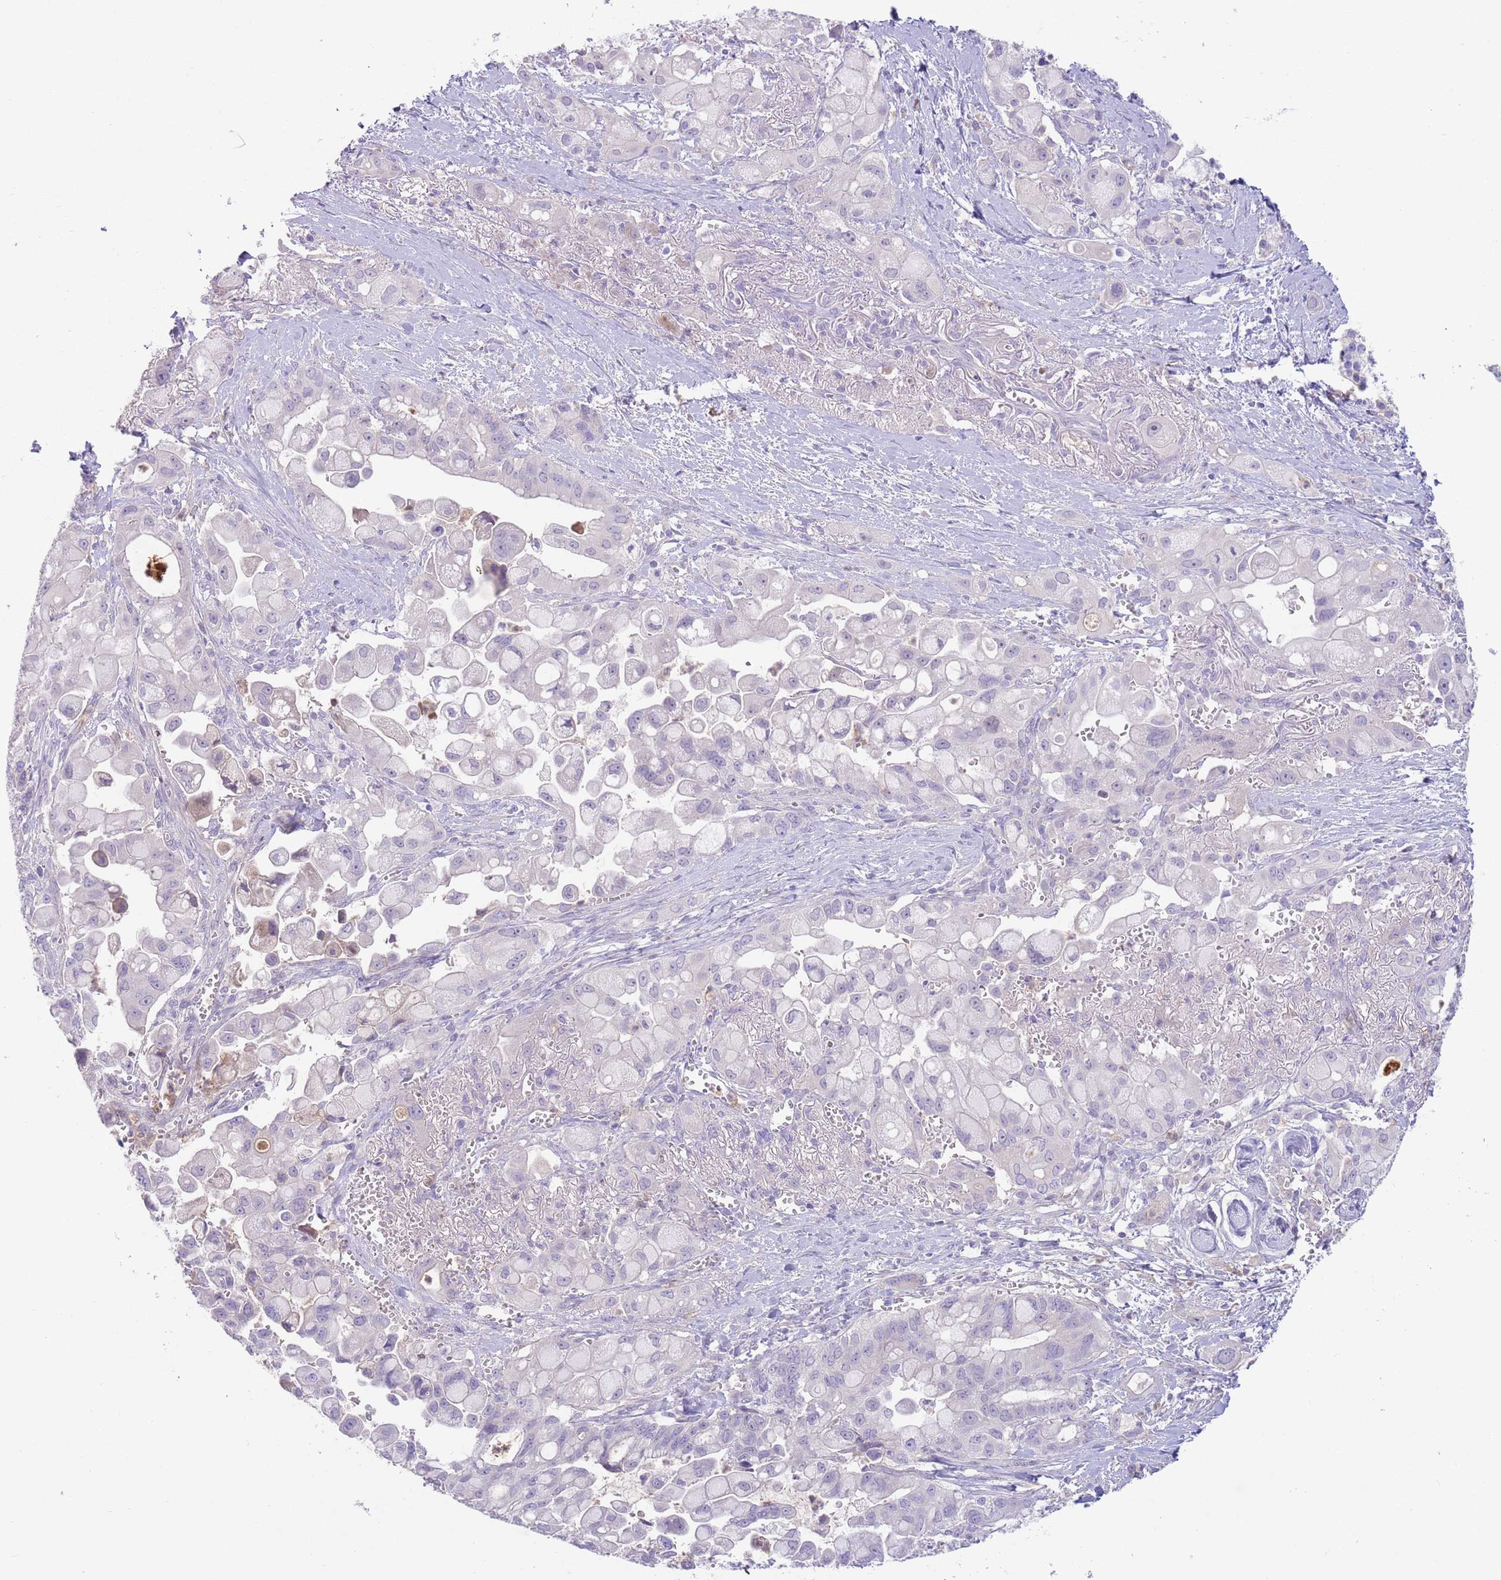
{"staining": {"intensity": "negative", "quantity": "none", "location": "none"}, "tissue": "pancreatic cancer", "cell_type": "Tumor cells", "image_type": "cancer", "snomed": [{"axis": "morphology", "description": "Adenocarcinoma, NOS"}, {"axis": "topography", "description": "Pancreas"}], "caption": "The micrograph shows no significant expression in tumor cells of pancreatic cancer (adenocarcinoma).", "gene": "IGFL4", "patient": {"sex": "male", "age": 68}}